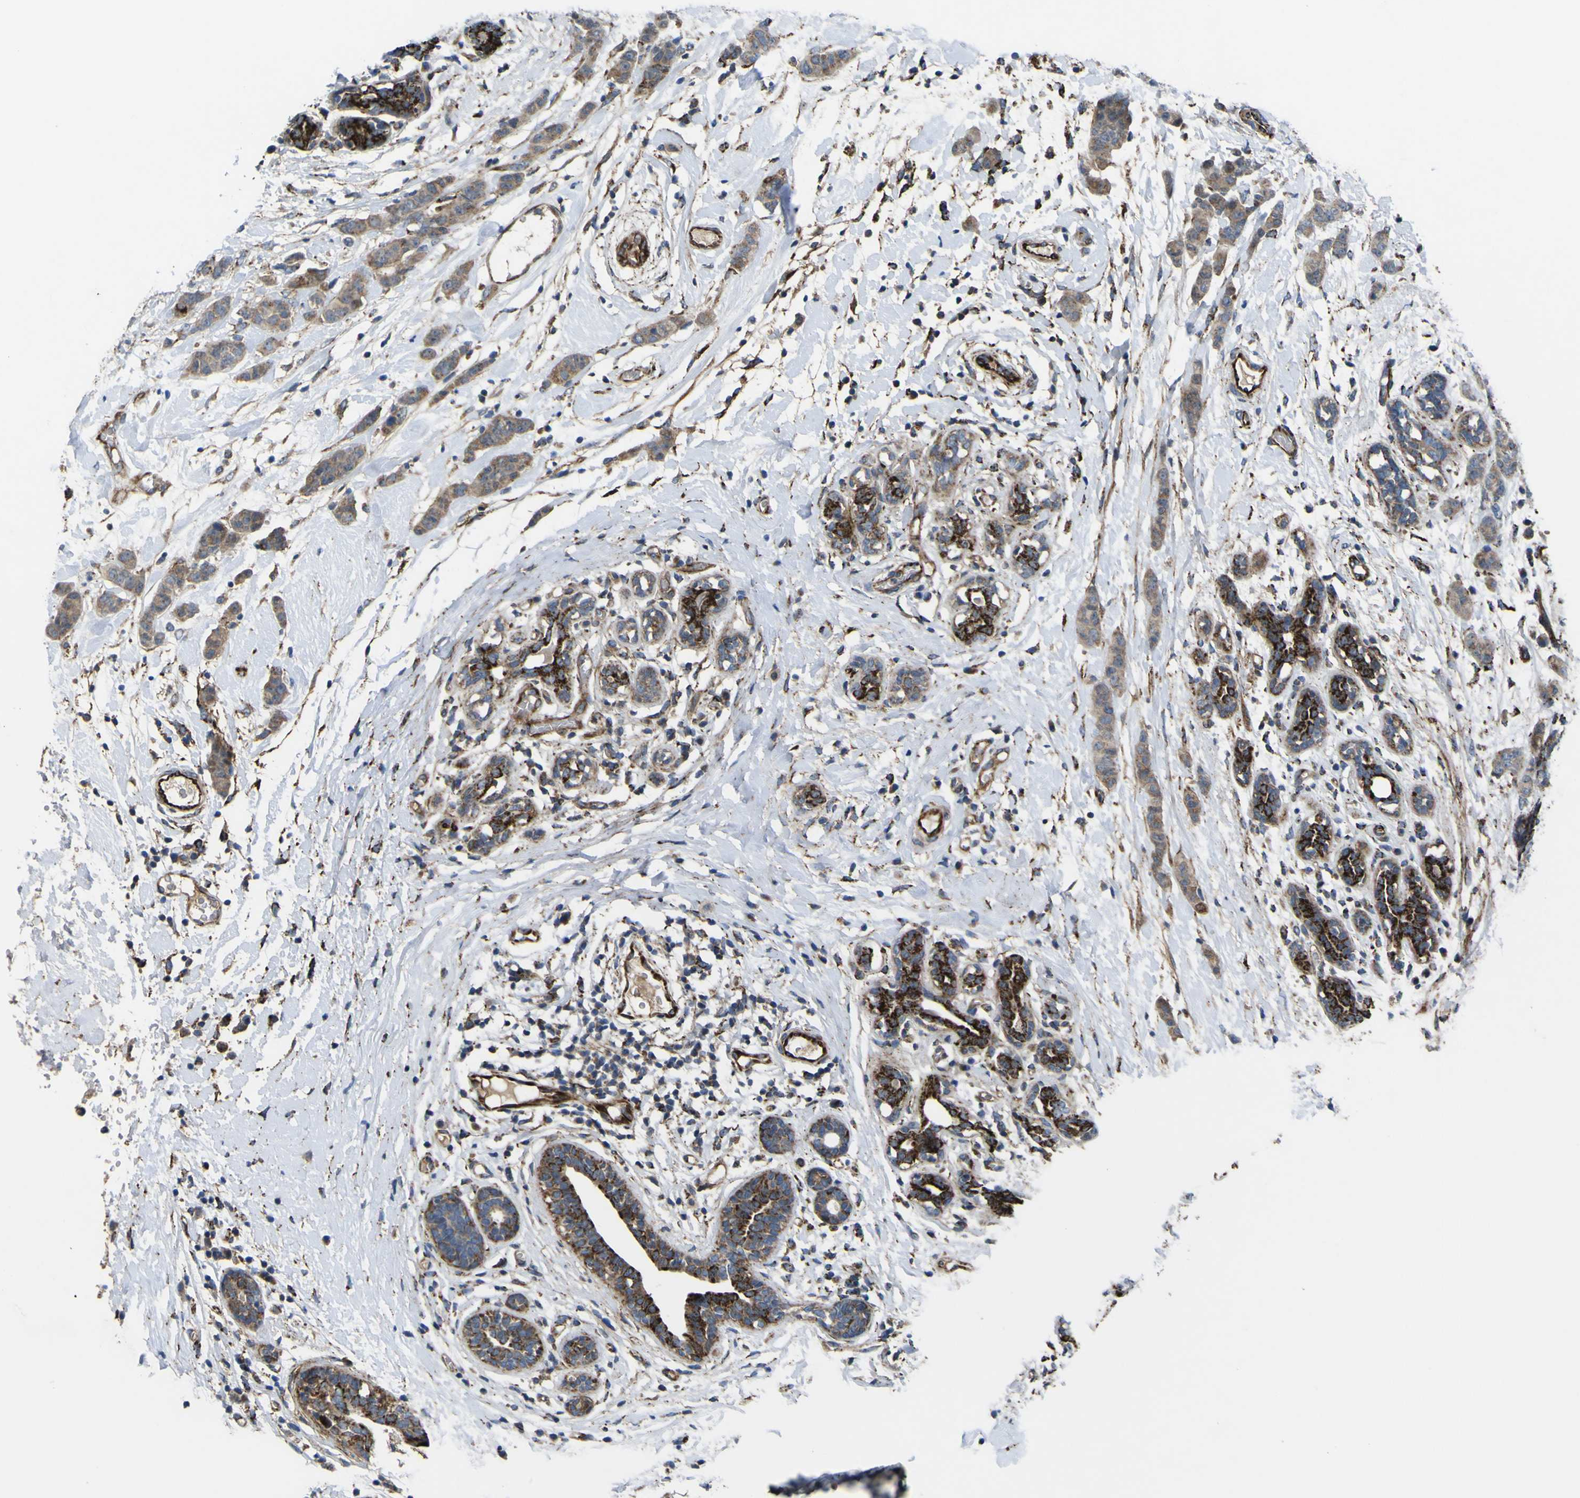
{"staining": {"intensity": "moderate", "quantity": ">75%", "location": "cytoplasmic/membranous"}, "tissue": "breast cancer", "cell_type": "Tumor cells", "image_type": "cancer", "snomed": [{"axis": "morphology", "description": "Normal tissue, NOS"}, {"axis": "morphology", "description": "Duct carcinoma"}, {"axis": "topography", "description": "Breast"}], "caption": "IHC (DAB (3,3'-diaminobenzidine)) staining of breast cancer exhibits moderate cytoplasmic/membranous protein expression in about >75% of tumor cells.", "gene": "GPLD1", "patient": {"sex": "female", "age": 40}}